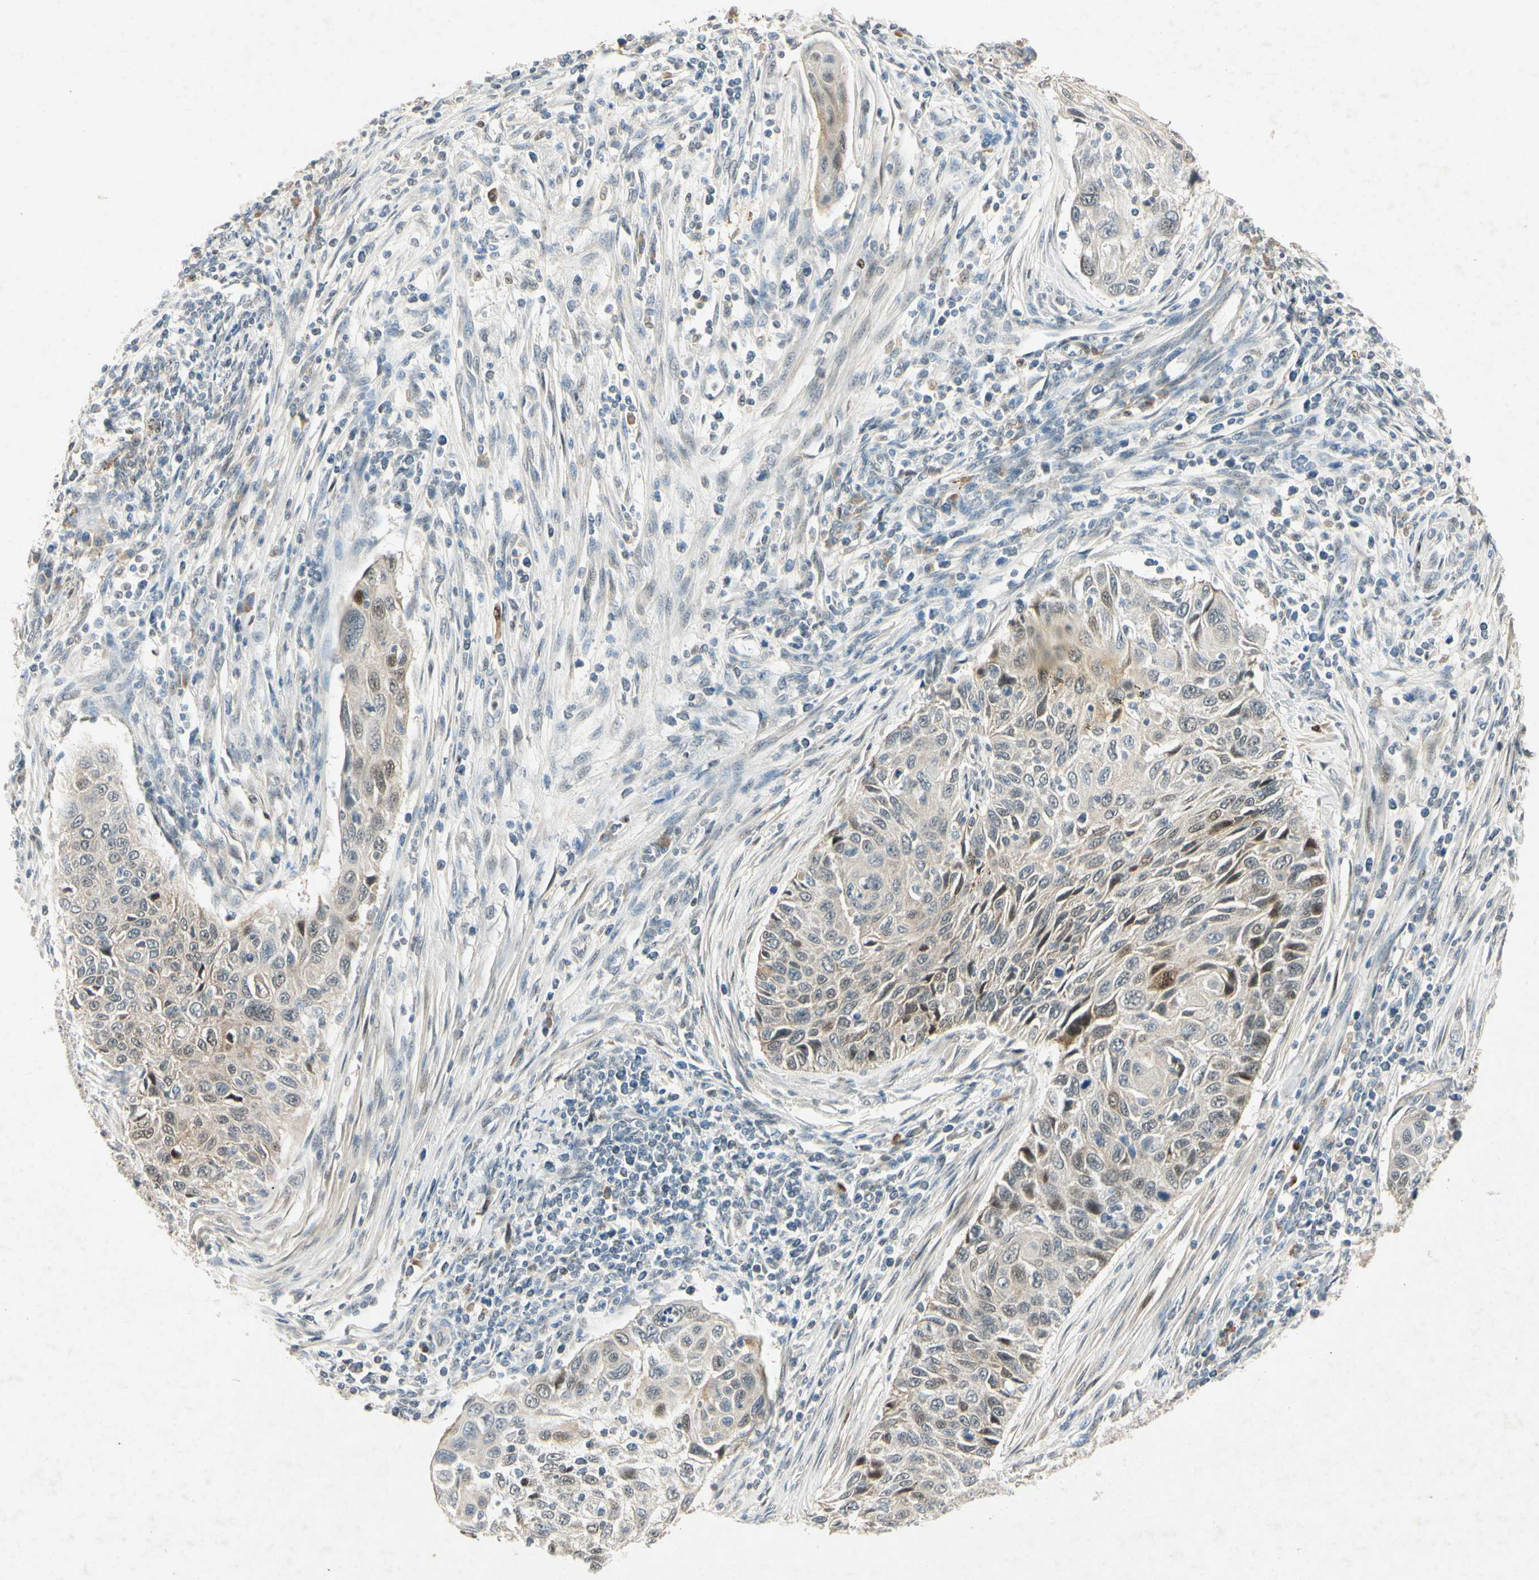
{"staining": {"intensity": "weak", "quantity": "25%-75%", "location": "cytoplasmic/membranous,nuclear"}, "tissue": "cervical cancer", "cell_type": "Tumor cells", "image_type": "cancer", "snomed": [{"axis": "morphology", "description": "Squamous cell carcinoma, NOS"}, {"axis": "topography", "description": "Cervix"}], "caption": "Cervical cancer (squamous cell carcinoma) stained with a brown dye exhibits weak cytoplasmic/membranous and nuclear positive staining in about 25%-75% of tumor cells.", "gene": "HSPA1B", "patient": {"sex": "female", "age": 70}}